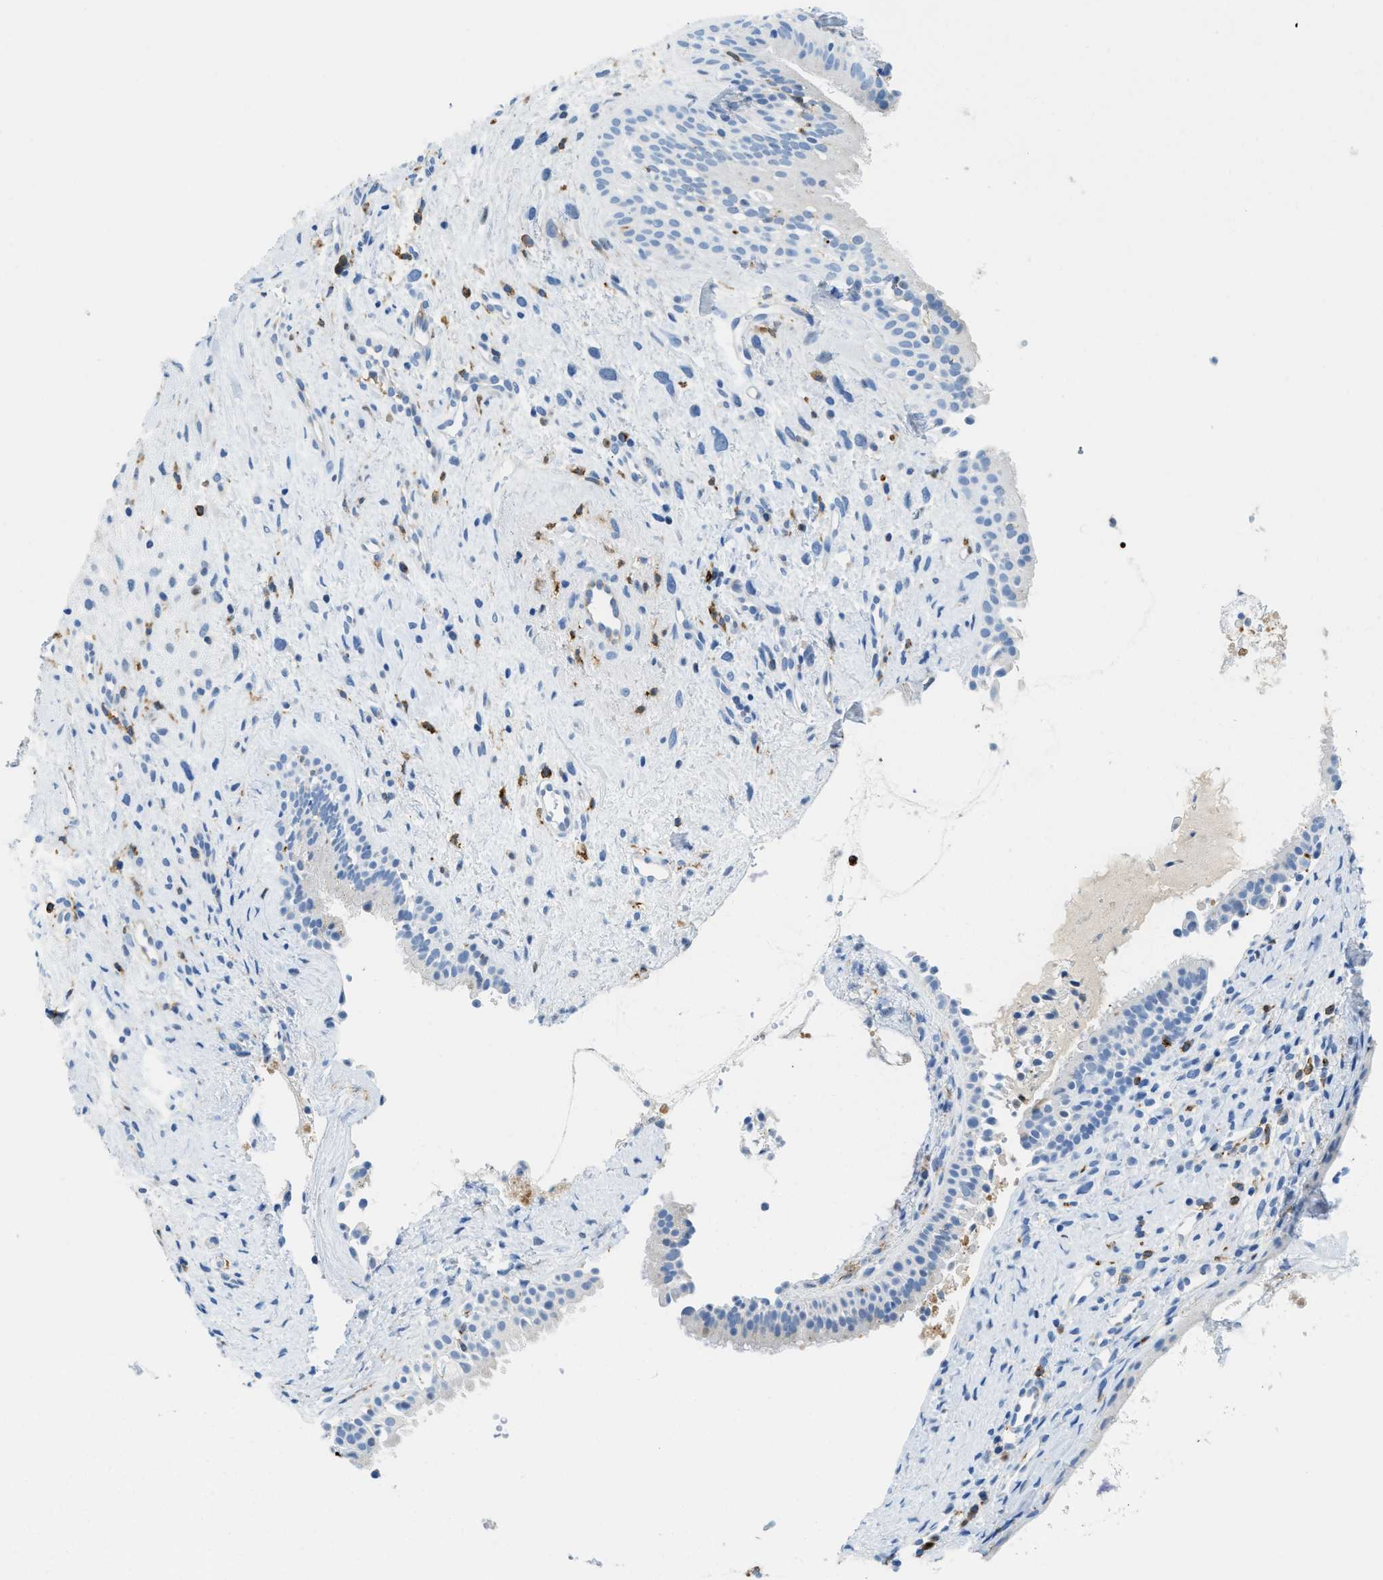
{"staining": {"intensity": "negative", "quantity": "none", "location": "none"}, "tissue": "nasopharynx", "cell_type": "Respiratory epithelial cells", "image_type": "normal", "snomed": [{"axis": "morphology", "description": "Normal tissue, NOS"}, {"axis": "topography", "description": "Nasopharynx"}], "caption": "The immunohistochemistry micrograph has no significant staining in respiratory epithelial cells of nasopharynx.", "gene": "CD226", "patient": {"sex": "male", "age": 22}}